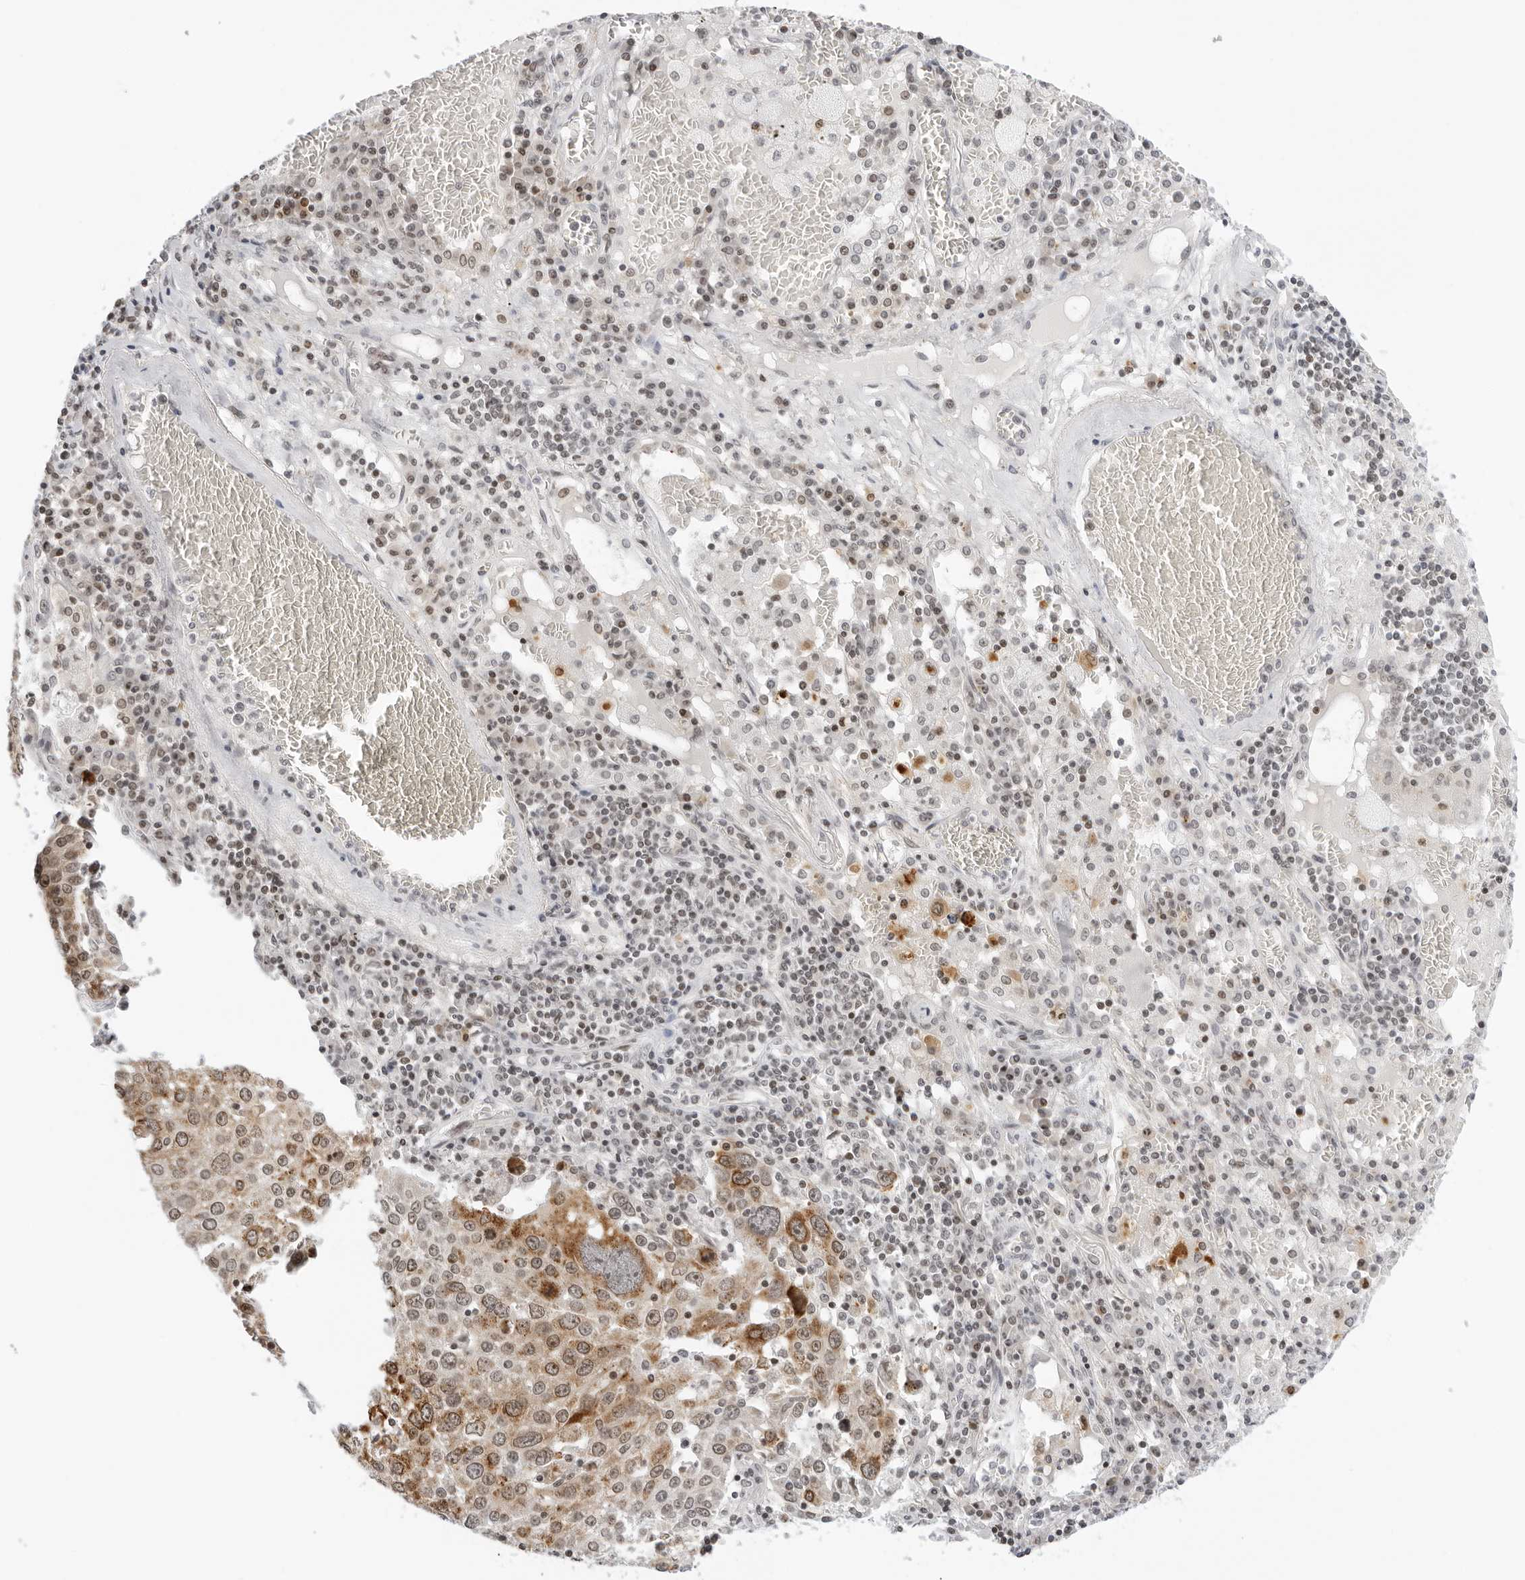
{"staining": {"intensity": "moderate", "quantity": ">75%", "location": "cytoplasmic/membranous,nuclear"}, "tissue": "lung cancer", "cell_type": "Tumor cells", "image_type": "cancer", "snomed": [{"axis": "morphology", "description": "Squamous cell carcinoma, NOS"}, {"axis": "topography", "description": "Lung"}], "caption": "Protein expression analysis of human lung squamous cell carcinoma reveals moderate cytoplasmic/membranous and nuclear expression in about >75% of tumor cells.", "gene": "MSH6", "patient": {"sex": "male", "age": 65}}